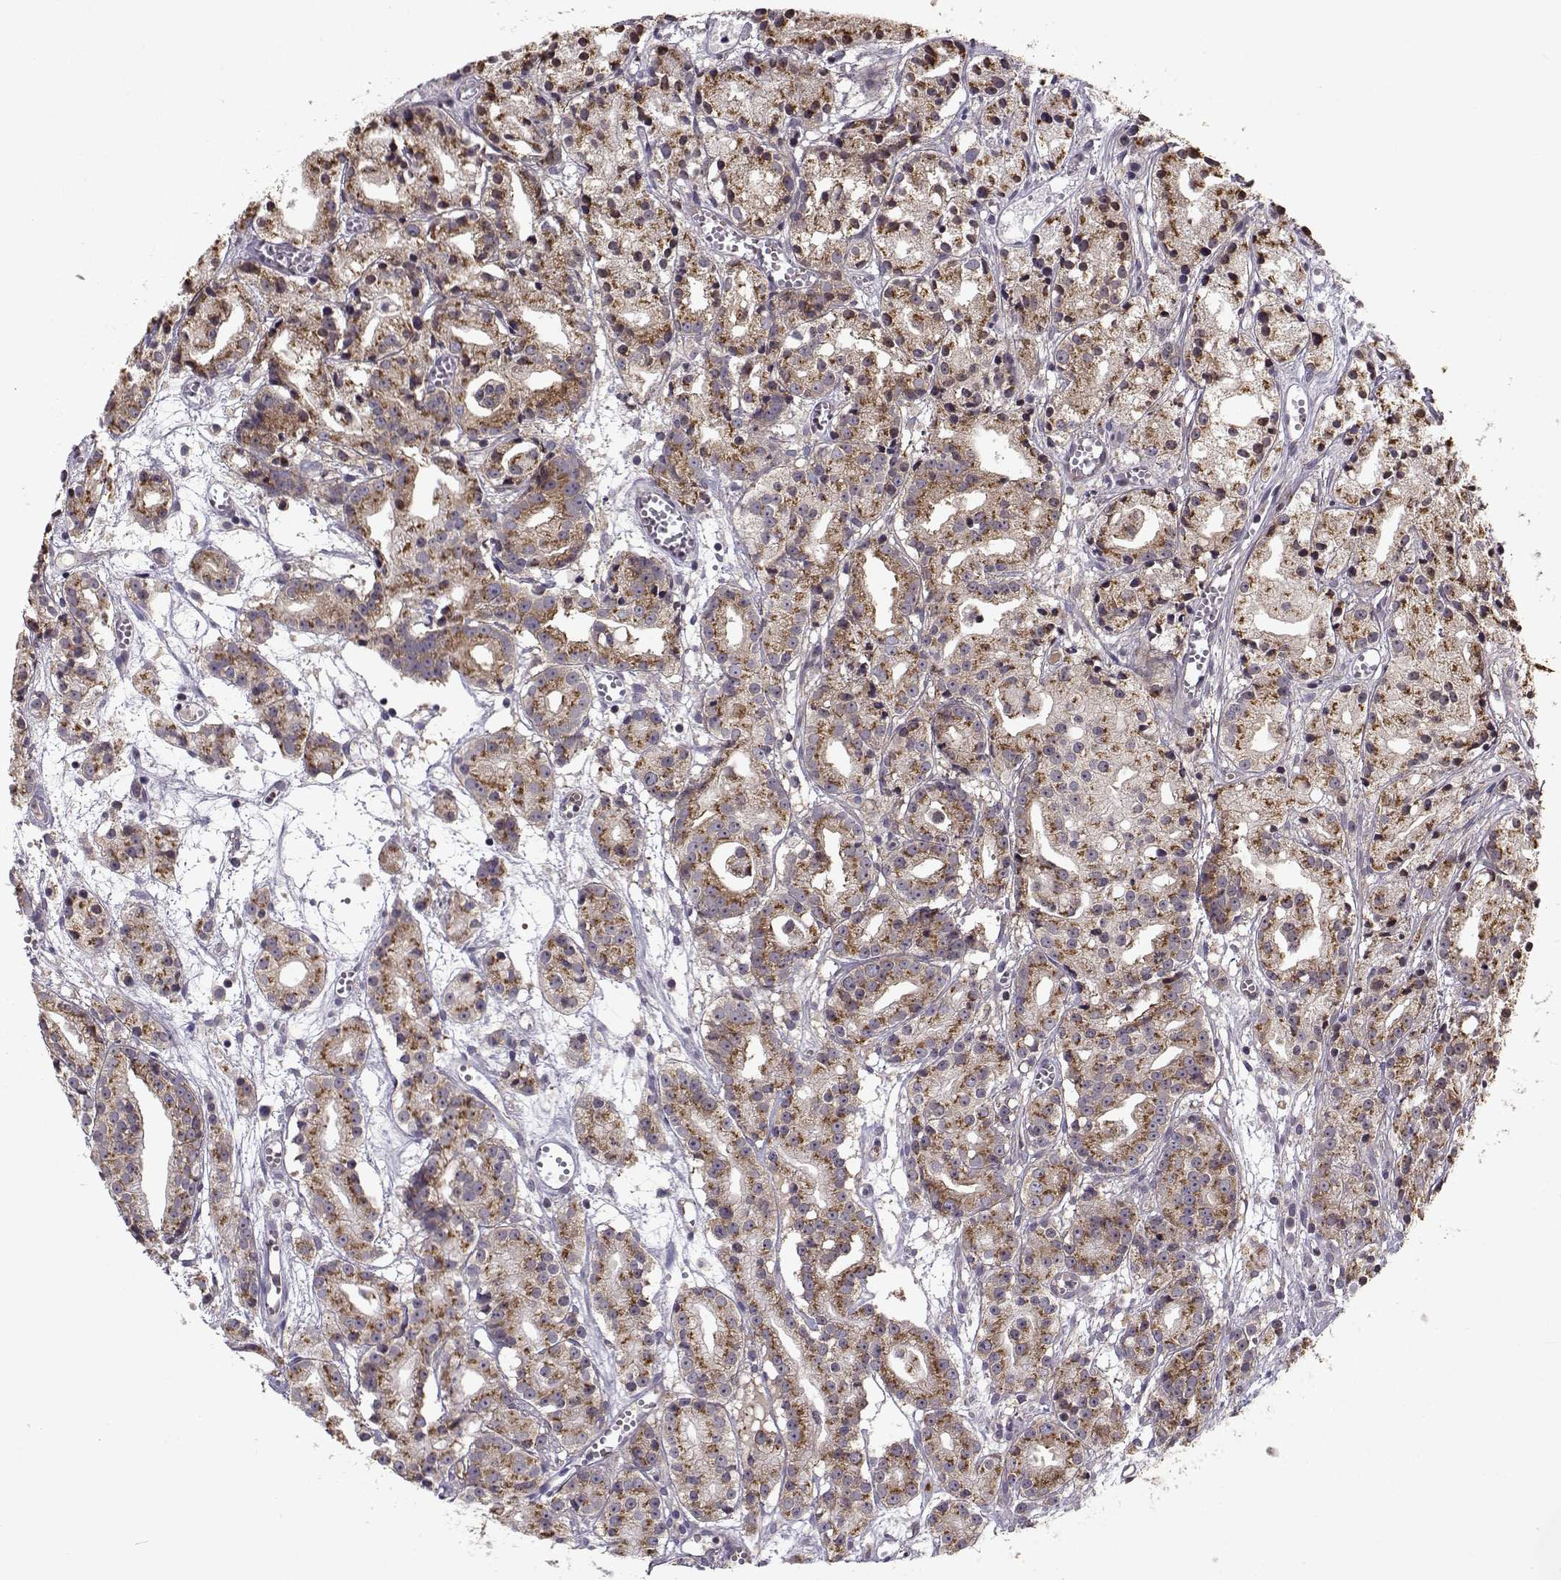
{"staining": {"intensity": "strong", "quantity": ">75%", "location": "cytoplasmic/membranous"}, "tissue": "prostate cancer", "cell_type": "Tumor cells", "image_type": "cancer", "snomed": [{"axis": "morphology", "description": "Adenocarcinoma, Medium grade"}, {"axis": "topography", "description": "Prostate"}], "caption": "The micrograph demonstrates staining of prostate cancer (adenocarcinoma (medium-grade)), revealing strong cytoplasmic/membranous protein positivity (brown color) within tumor cells.", "gene": "RPL31", "patient": {"sex": "male", "age": 74}}